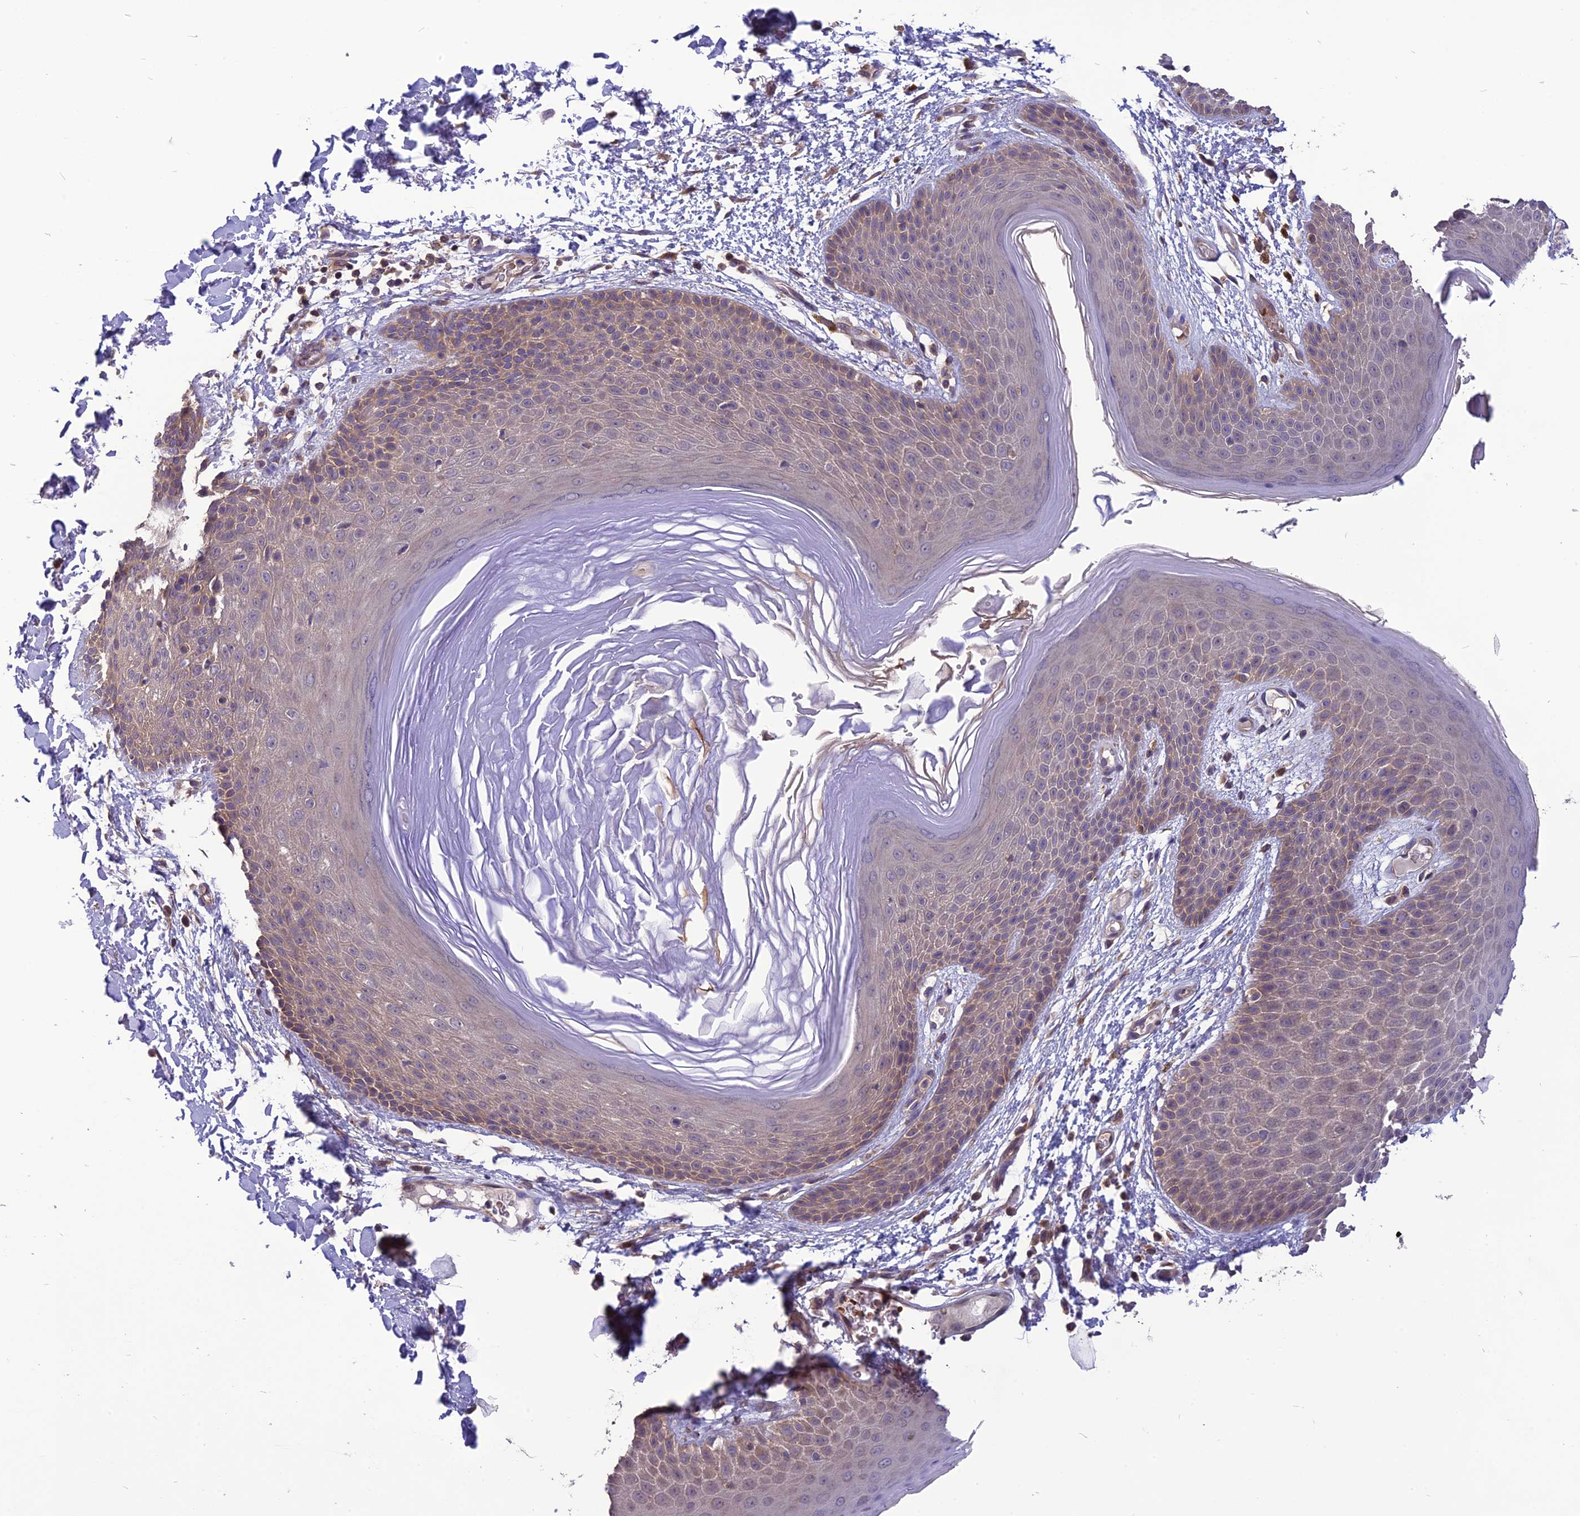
{"staining": {"intensity": "moderate", "quantity": "25%-75%", "location": "cytoplasmic/membranous"}, "tissue": "skin", "cell_type": "Epidermal cells", "image_type": "normal", "snomed": [{"axis": "morphology", "description": "Normal tissue, NOS"}, {"axis": "topography", "description": "Anal"}], "caption": "Brown immunohistochemical staining in normal human skin reveals moderate cytoplasmic/membranous expression in approximately 25%-75% of epidermal cells. Using DAB (brown) and hematoxylin (blue) stains, captured at high magnification using brightfield microscopy.", "gene": "PSMF1", "patient": {"sex": "male", "age": 74}}